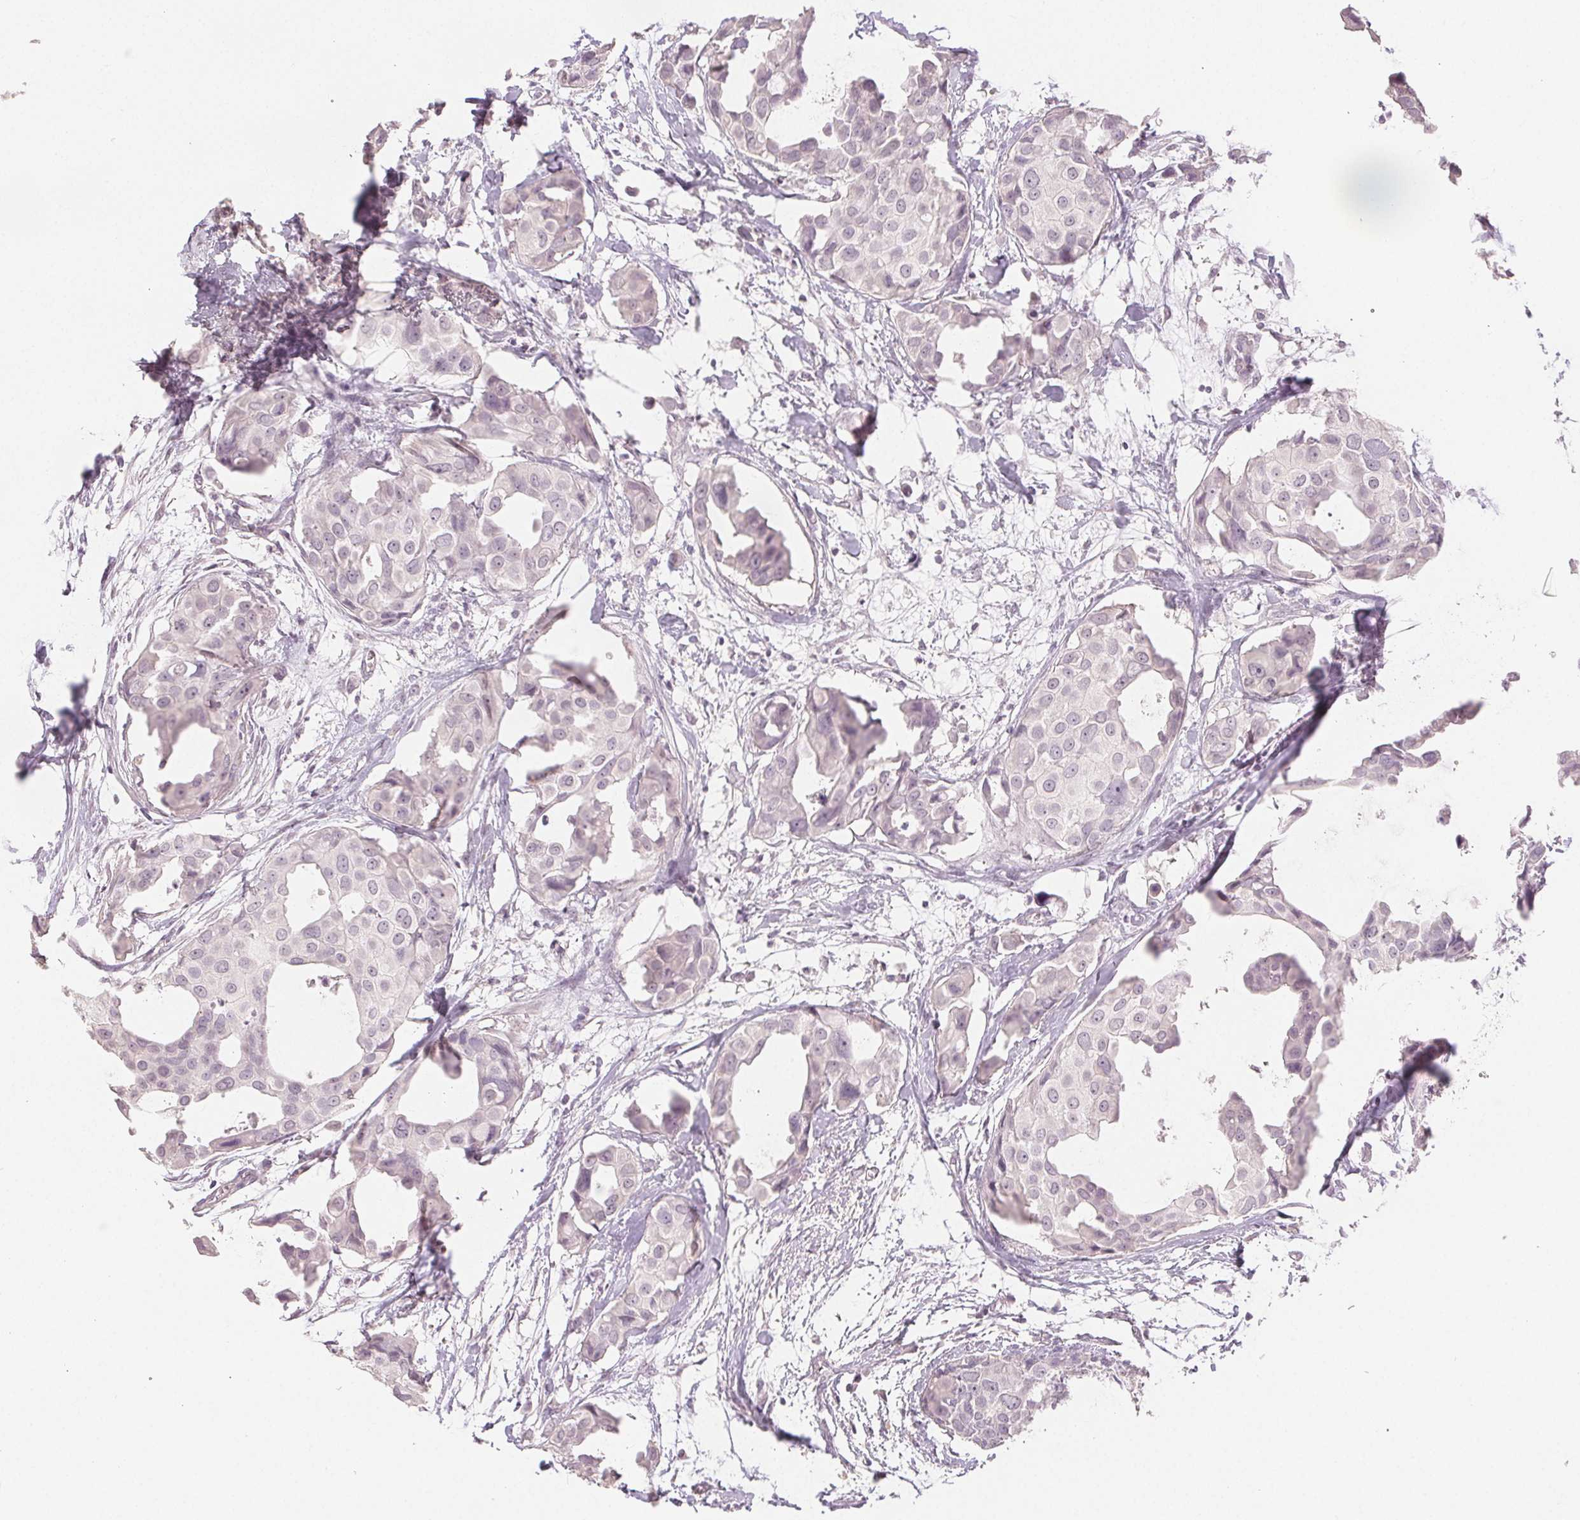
{"staining": {"intensity": "negative", "quantity": "none", "location": "none"}, "tissue": "breast cancer", "cell_type": "Tumor cells", "image_type": "cancer", "snomed": [{"axis": "morphology", "description": "Duct carcinoma"}, {"axis": "topography", "description": "Breast"}], "caption": "IHC micrograph of neoplastic tissue: breast cancer stained with DAB demonstrates no significant protein staining in tumor cells.", "gene": "SLC27A5", "patient": {"sex": "female", "age": 38}}